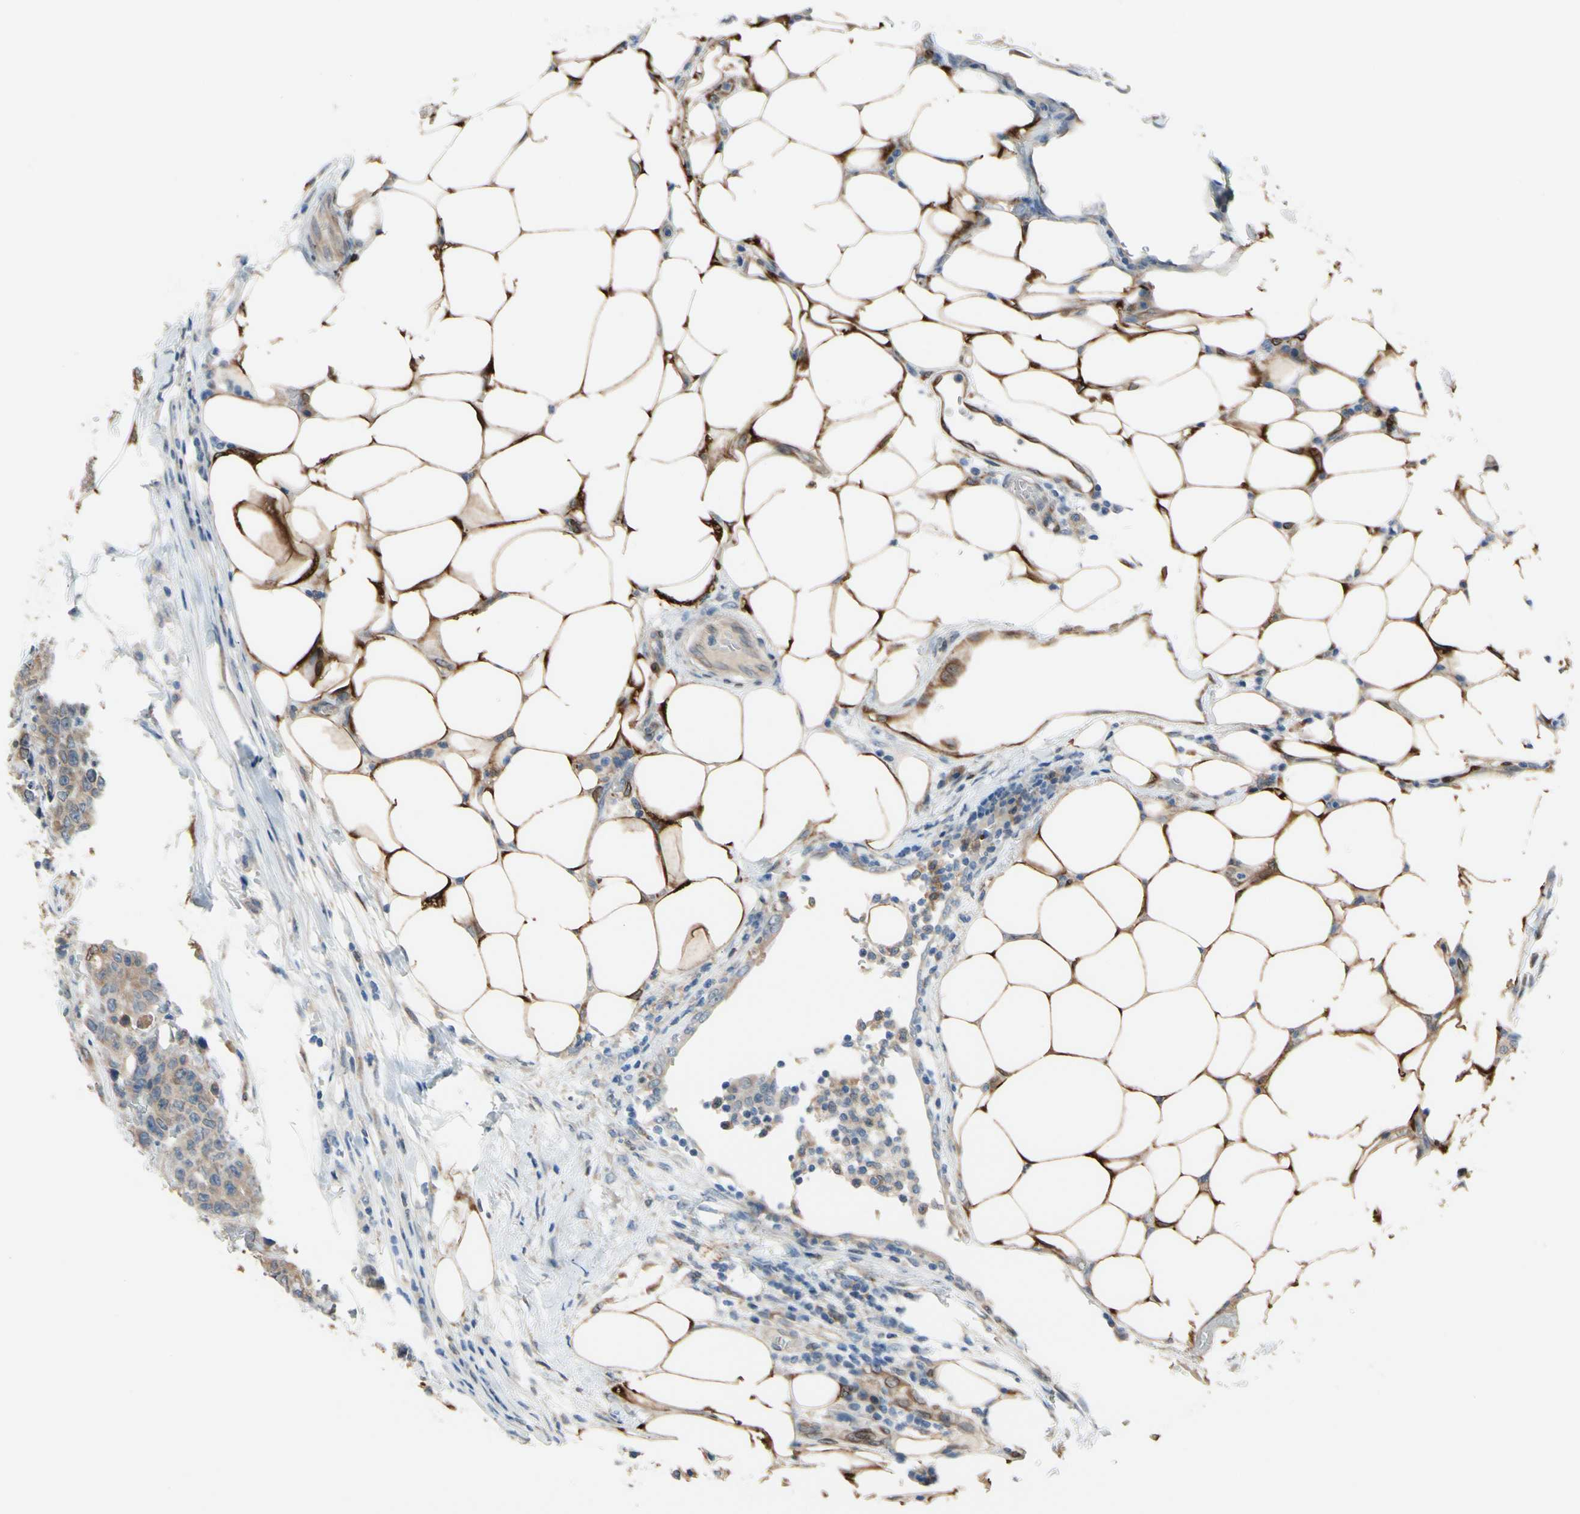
{"staining": {"intensity": "weak", "quantity": ">75%", "location": "cytoplasmic/membranous"}, "tissue": "colorectal cancer", "cell_type": "Tumor cells", "image_type": "cancer", "snomed": [{"axis": "morphology", "description": "Adenocarcinoma, NOS"}, {"axis": "topography", "description": "Colon"}], "caption": "Immunohistochemistry (IHC) histopathology image of neoplastic tissue: human adenocarcinoma (colorectal) stained using IHC reveals low levels of weak protein expression localized specifically in the cytoplasmic/membranous of tumor cells, appearing as a cytoplasmic/membranous brown color.", "gene": "PRXL2A", "patient": {"sex": "female", "age": 86}}